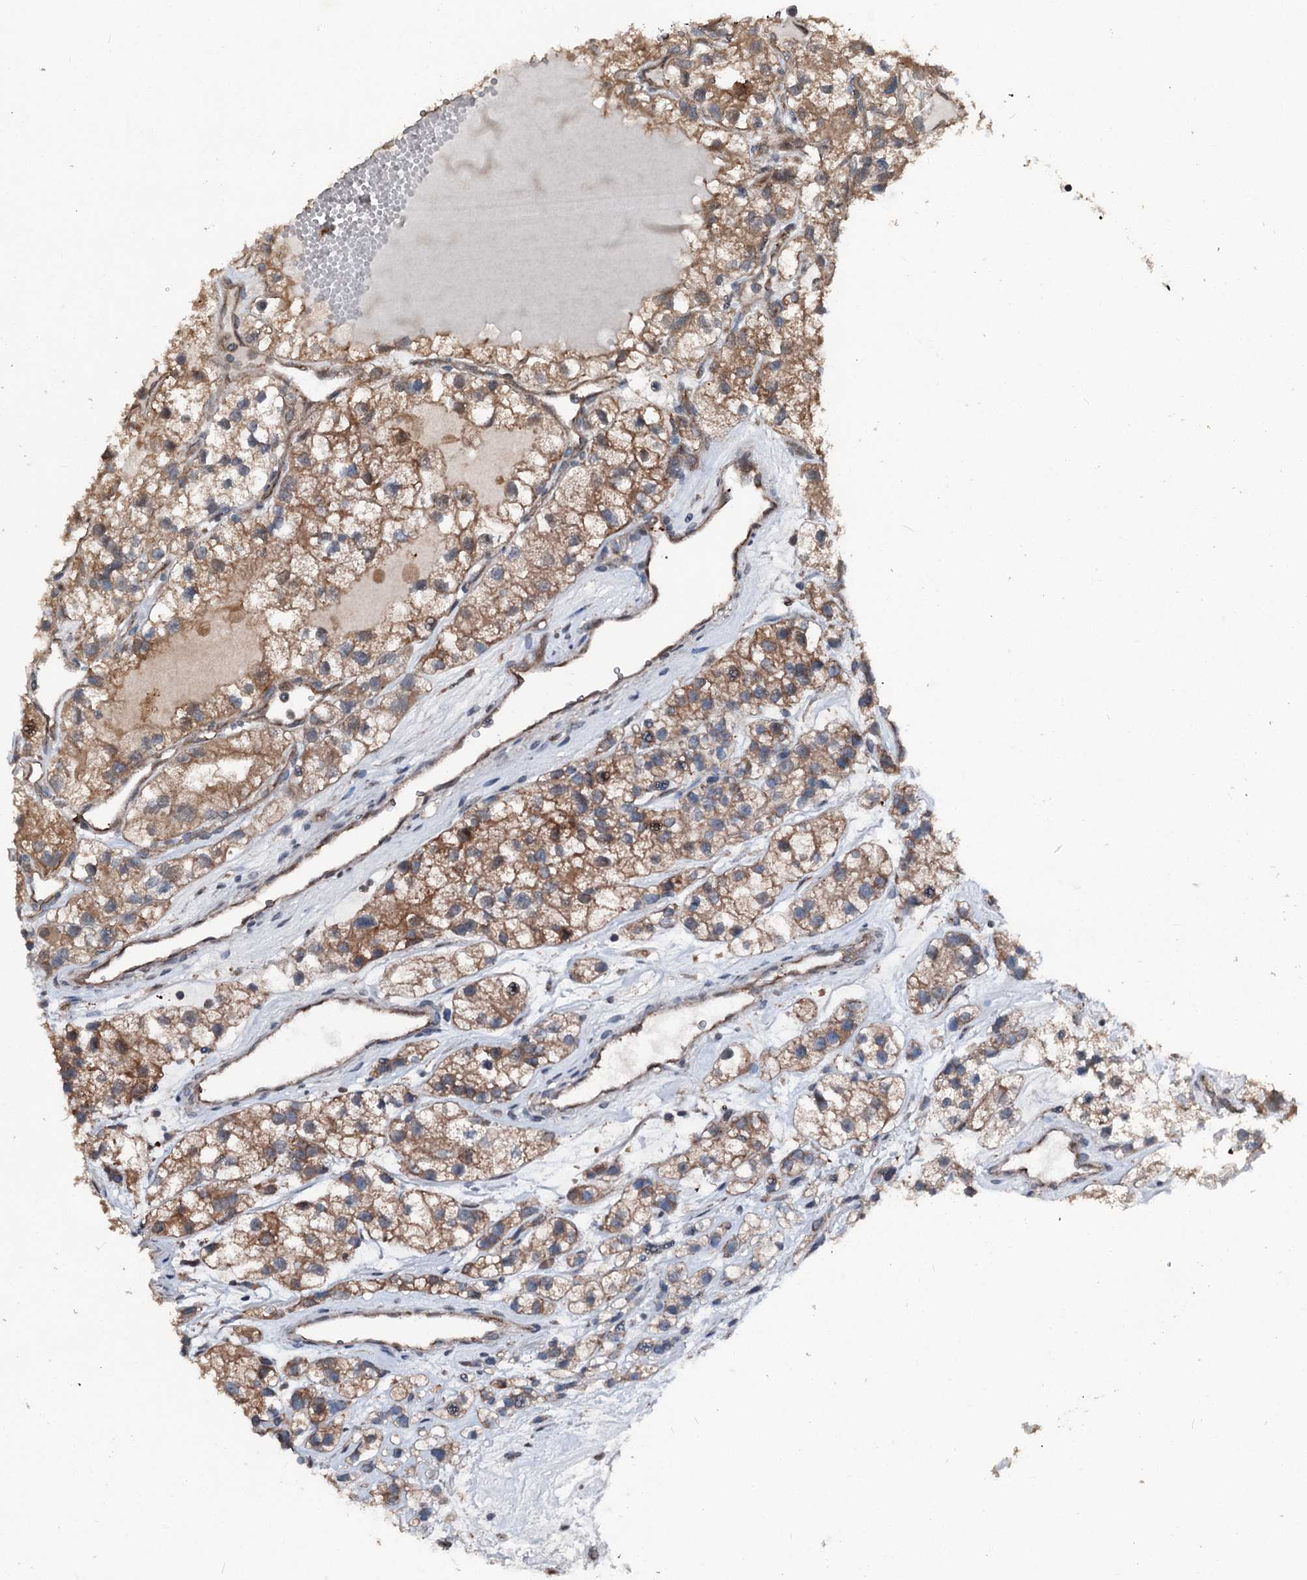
{"staining": {"intensity": "moderate", "quantity": ">75%", "location": "cytoplasmic/membranous"}, "tissue": "renal cancer", "cell_type": "Tumor cells", "image_type": "cancer", "snomed": [{"axis": "morphology", "description": "Adenocarcinoma, NOS"}, {"axis": "topography", "description": "Kidney"}], "caption": "This is an image of immunohistochemistry (IHC) staining of renal cancer, which shows moderate positivity in the cytoplasmic/membranous of tumor cells.", "gene": "PSMD13", "patient": {"sex": "female", "age": 57}}